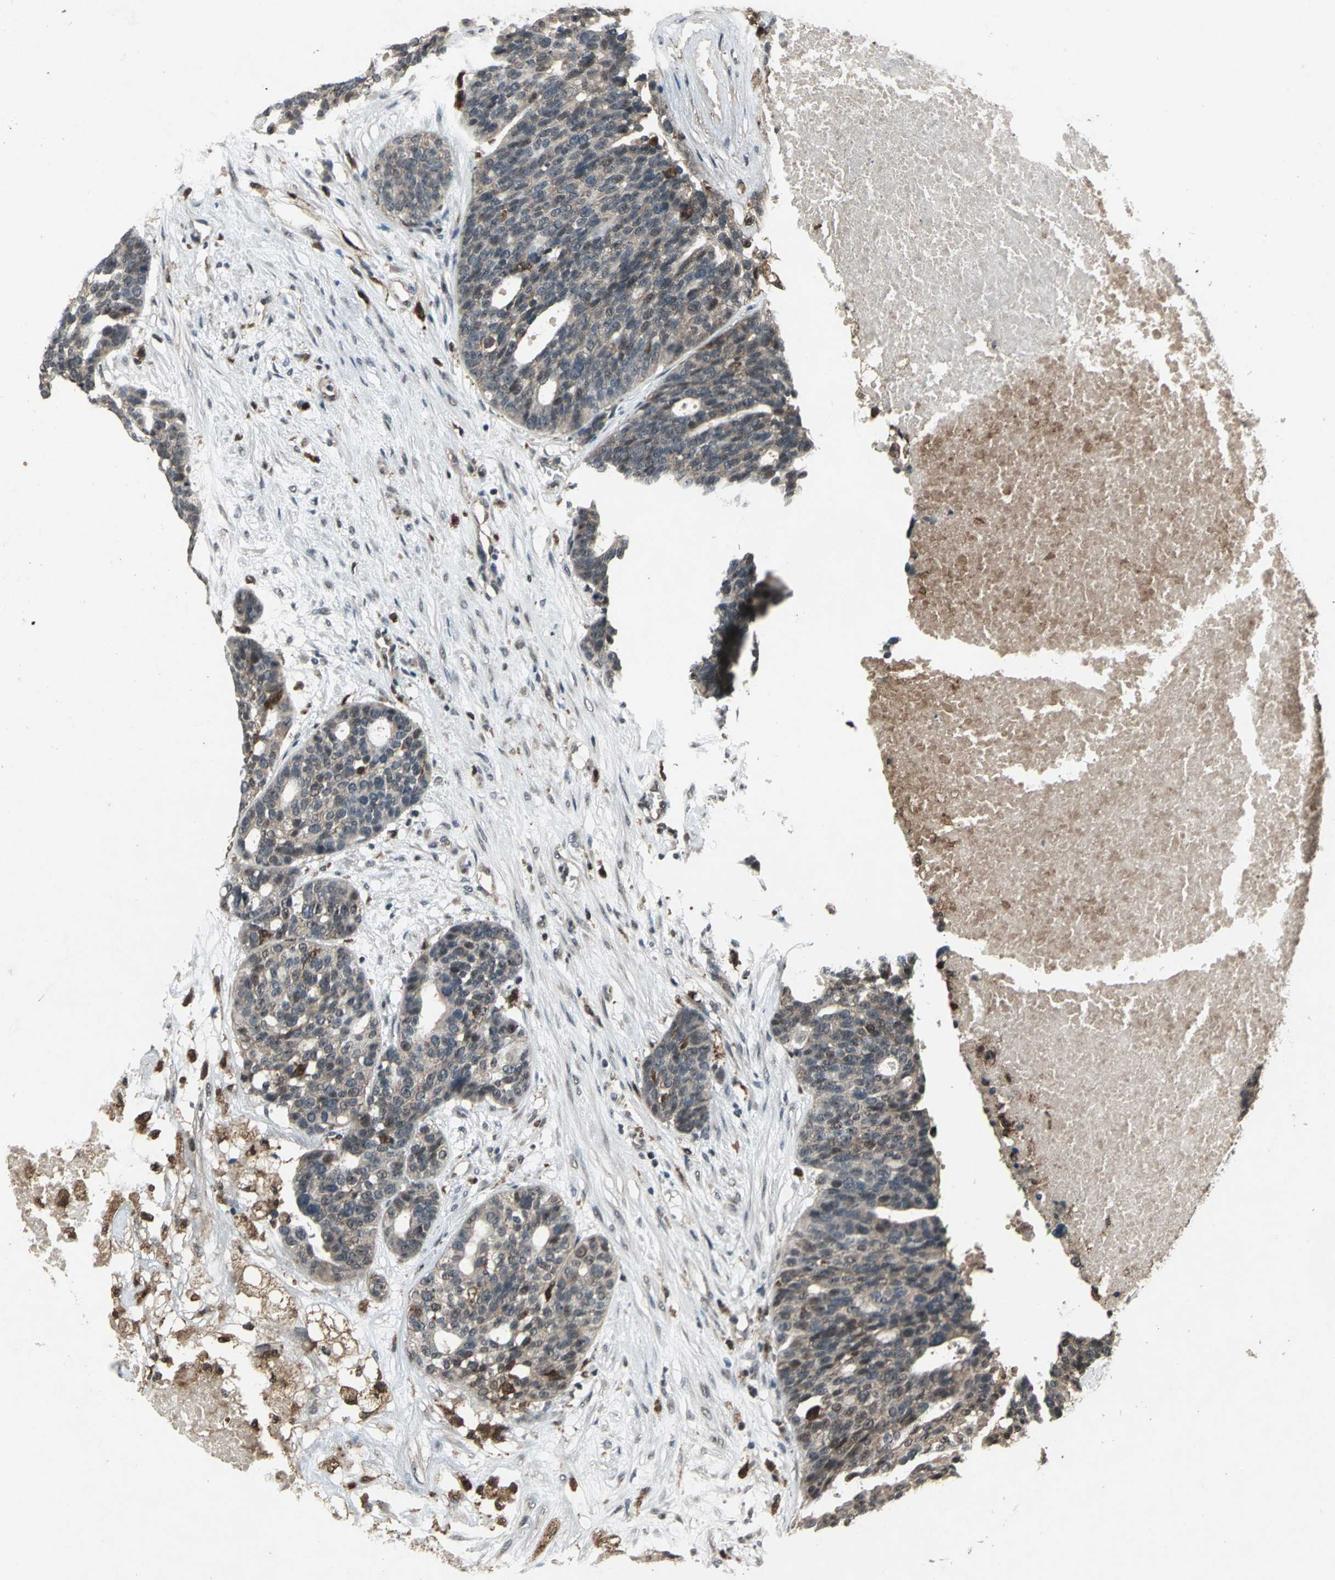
{"staining": {"intensity": "negative", "quantity": "none", "location": "none"}, "tissue": "ovarian cancer", "cell_type": "Tumor cells", "image_type": "cancer", "snomed": [{"axis": "morphology", "description": "Cystadenocarcinoma, serous, NOS"}, {"axis": "topography", "description": "Ovary"}], "caption": "This photomicrograph is of ovarian cancer stained with immunohistochemistry to label a protein in brown with the nuclei are counter-stained blue. There is no positivity in tumor cells. (Brightfield microscopy of DAB (3,3'-diaminobenzidine) immunohistochemistry (IHC) at high magnification).", "gene": "PYCARD", "patient": {"sex": "female", "age": 59}}